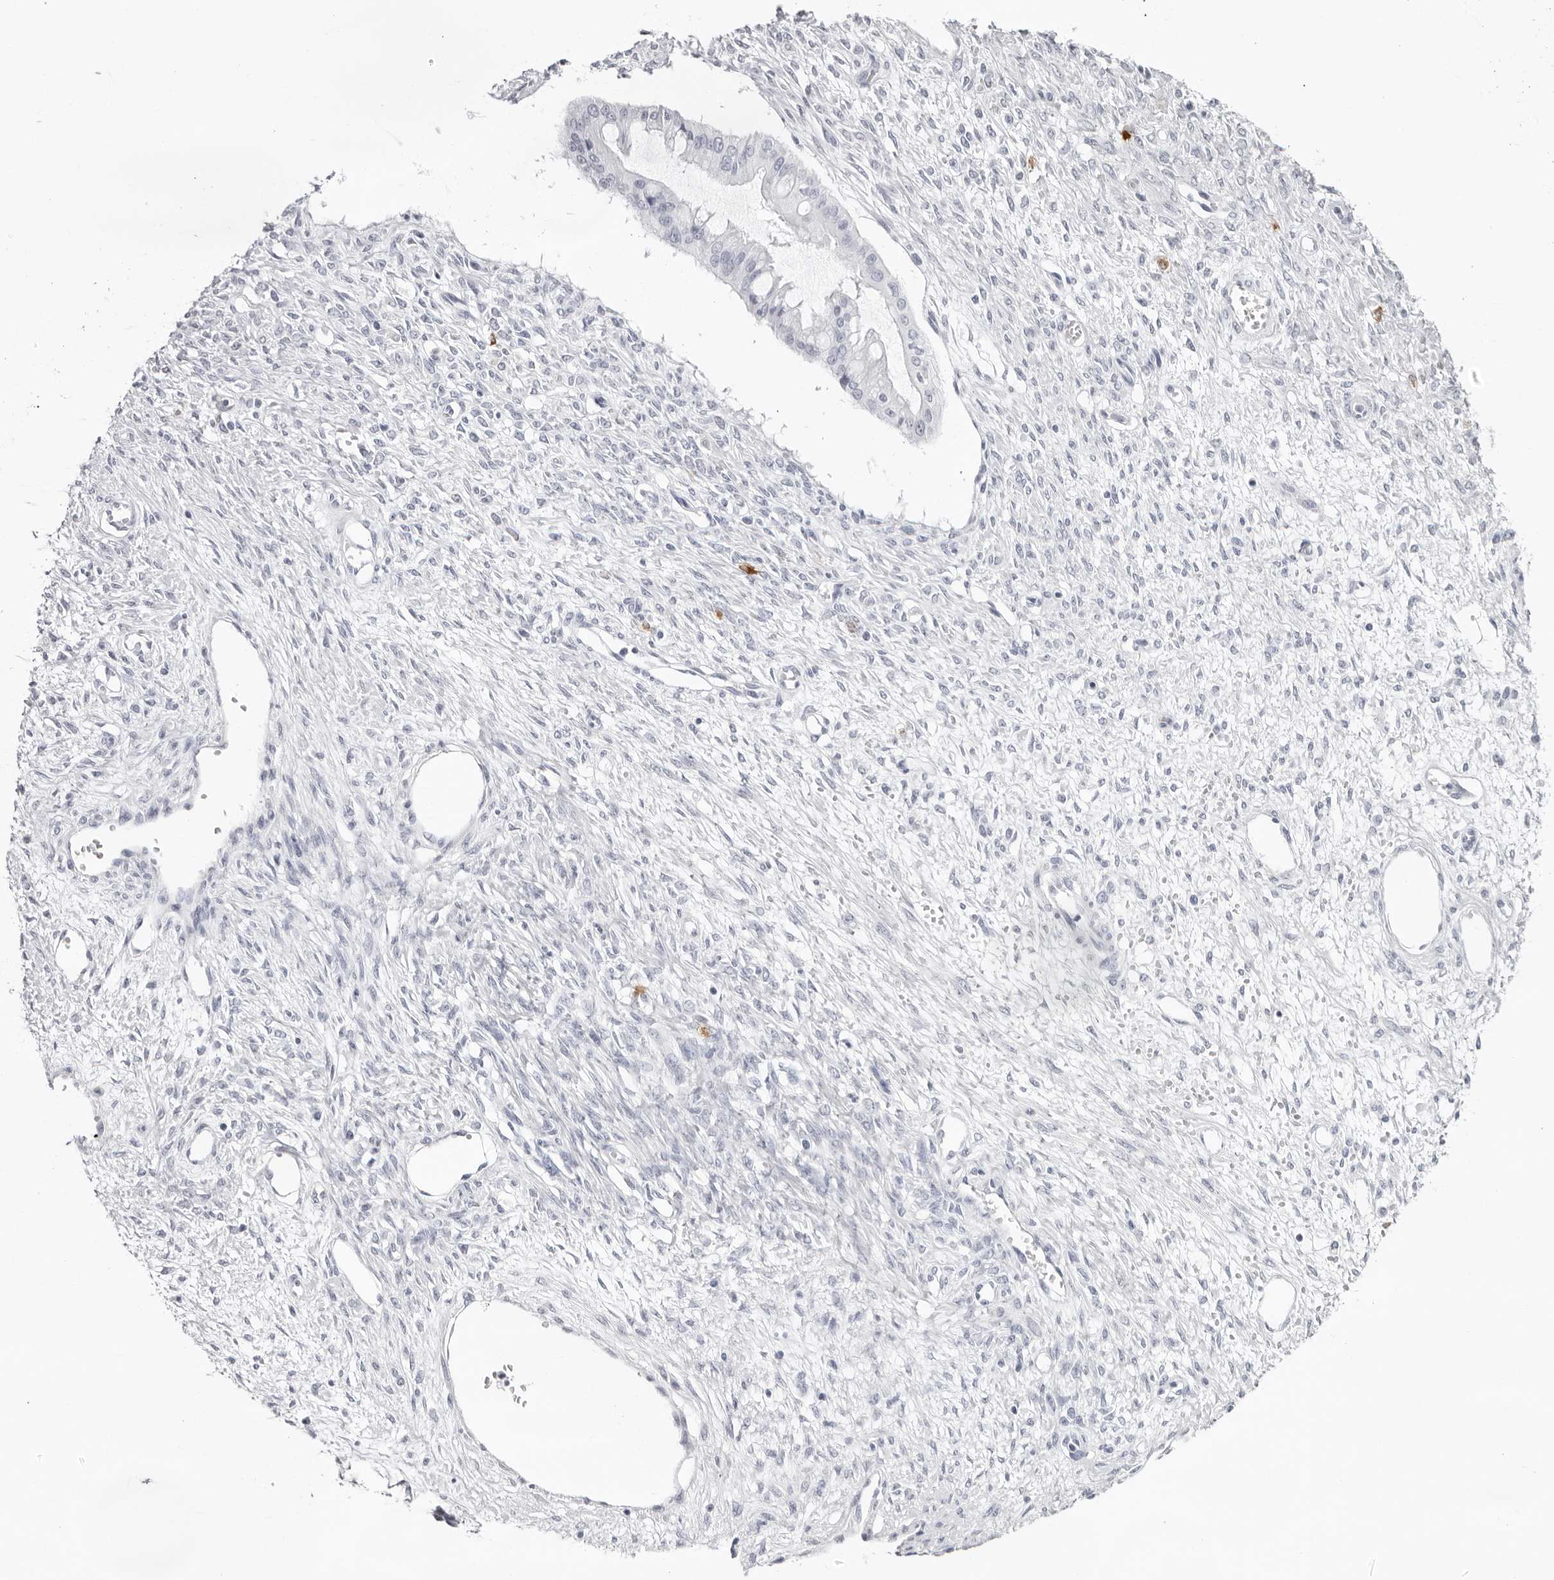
{"staining": {"intensity": "negative", "quantity": "none", "location": "none"}, "tissue": "ovarian cancer", "cell_type": "Tumor cells", "image_type": "cancer", "snomed": [{"axis": "morphology", "description": "Cystadenocarcinoma, mucinous, NOS"}, {"axis": "topography", "description": "Ovary"}], "caption": "Tumor cells show no significant protein expression in ovarian cancer.", "gene": "INSL3", "patient": {"sex": "female", "age": 73}}